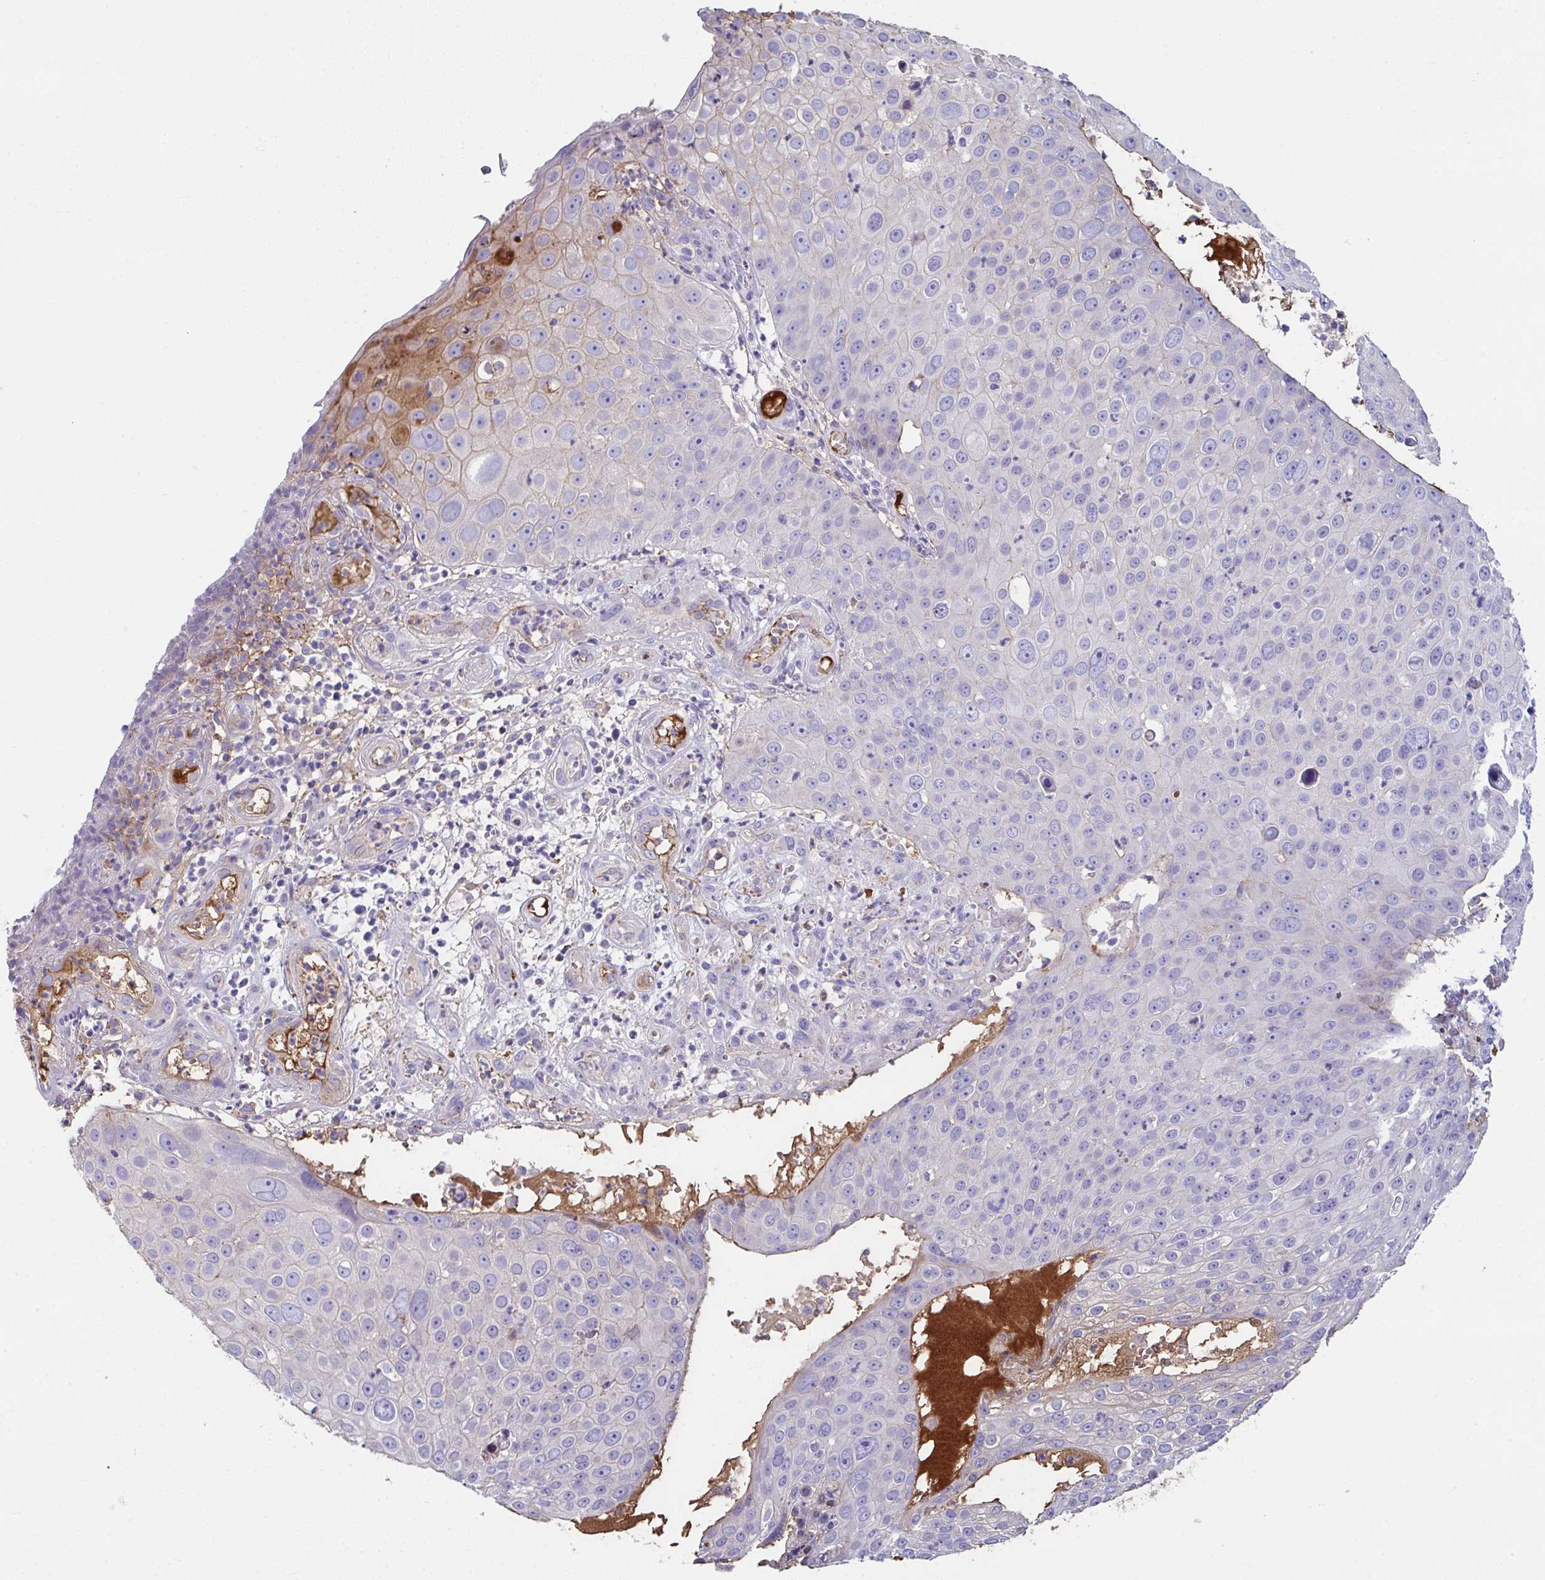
{"staining": {"intensity": "moderate", "quantity": "<25%", "location": "cytoplasmic/membranous"}, "tissue": "skin cancer", "cell_type": "Tumor cells", "image_type": "cancer", "snomed": [{"axis": "morphology", "description": "Squamous cell carcinoma, NOS"}, {"axis": "topography", "description": "Skin"}], "caption": "Human skin squamous cell carcinoma stained for a protein (brown) demonstrates moderate cytoplasmic/membranous positive staining in about <25% of tumor cells.", "gene": "ZNF813", "patient": {"sex": "male", "age": 71}}